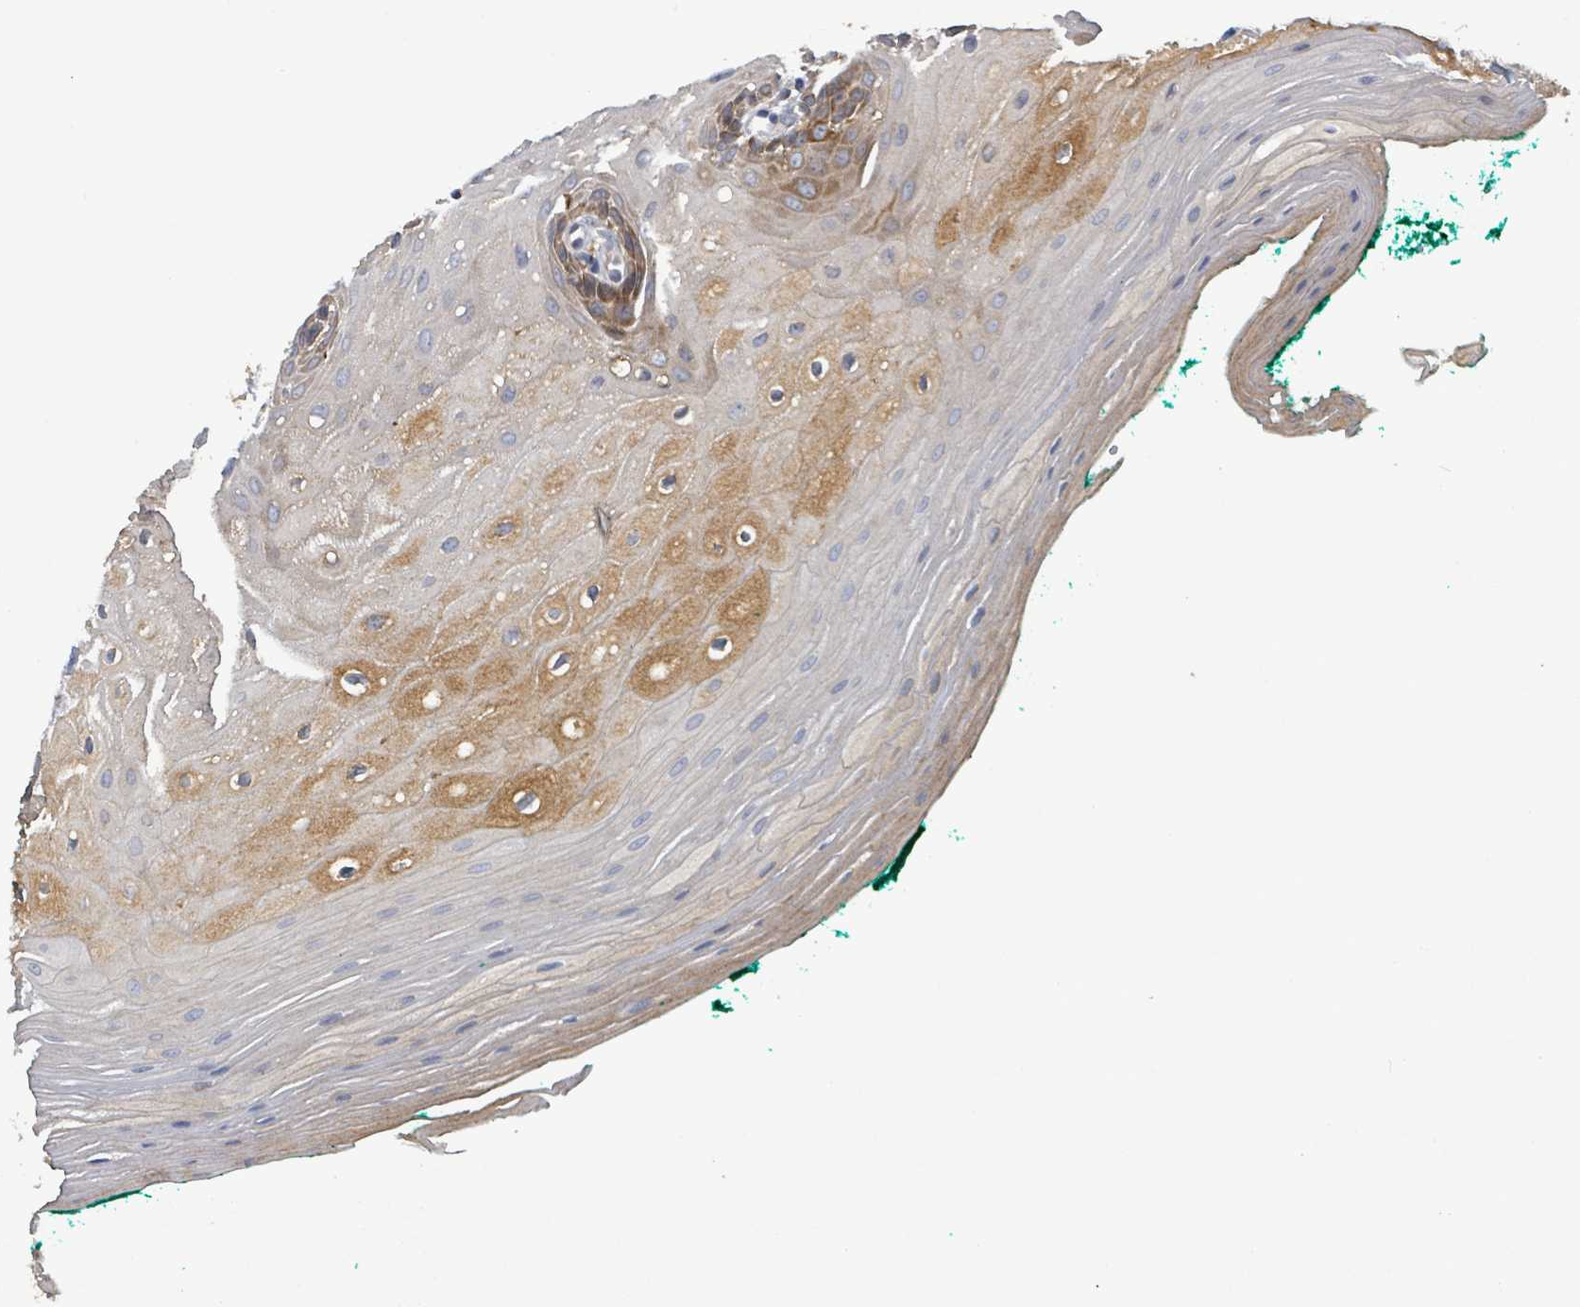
{"staining": {"intensity": "strong", "quantity": "25%-75%", "location": "cytoplasmic/membranous"}, "tissue": "oral mucosa", "cell_type": "Squamous epithelial cells", "image_type": "normal", "snomed": [{"axis": "morphology", "description": "Normal tissue, NOS"}, {"axis": "morphology", "description": "Squamous cell carcinoma, NOS"}, {"axis": "topography", "description": "Oral tissue"}, {"axis": "topography", "description": "Tounge, NOS"}, {"axis": "topography", "description": "Head-Neck"}], "caption": "A brown stain highlights strong cytoplasmic/membranous expression of a protein in squamous epithelial cells of normal oral mucosa.", "gene": "PLAAT1", "patient": {"sex": "male", "age": 79}}